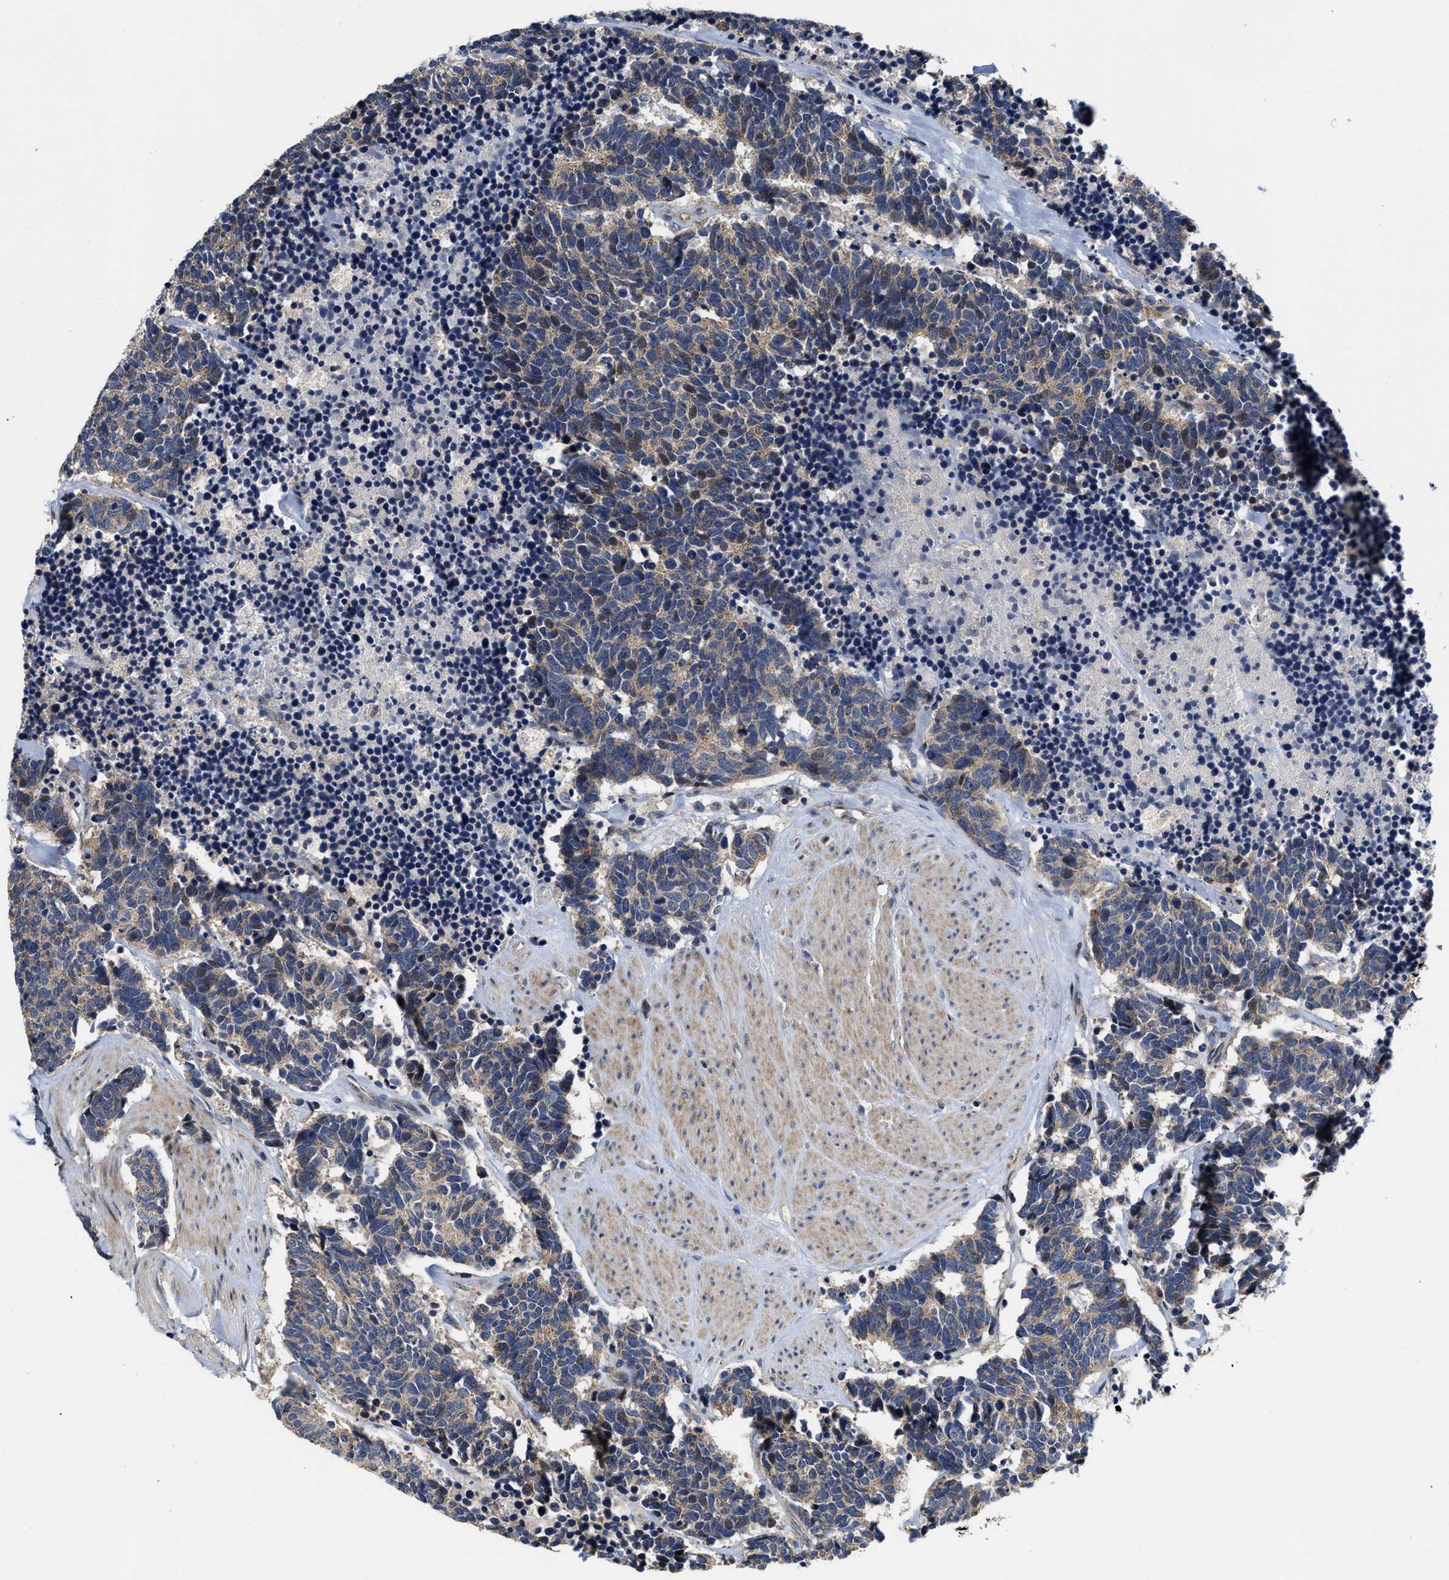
{"staining": {"intensity": "weak", "quantity": ">75%", "location": "cytoplasmic/membranous"}, "tissue": "carcinoid", "cell_type": "Tumor cells", "image_type": "cancer", "snomed": [{"axis": "morphology", "description": "Carcinoma, NOS"}, {"axis": "morphology", "description": "Carcinoid, malignant, NOS"}, {"axis": "topography", "description": "Urinary bladder"}], "caption": "There is low levels of weak cytoplasmic/membranous positivity in tumor cells of carcinoid, as demonstrated by immunohistochemical staining (brown color).", "gene": "SCYL2", "patient": {"sex": "male", "age": 57}}